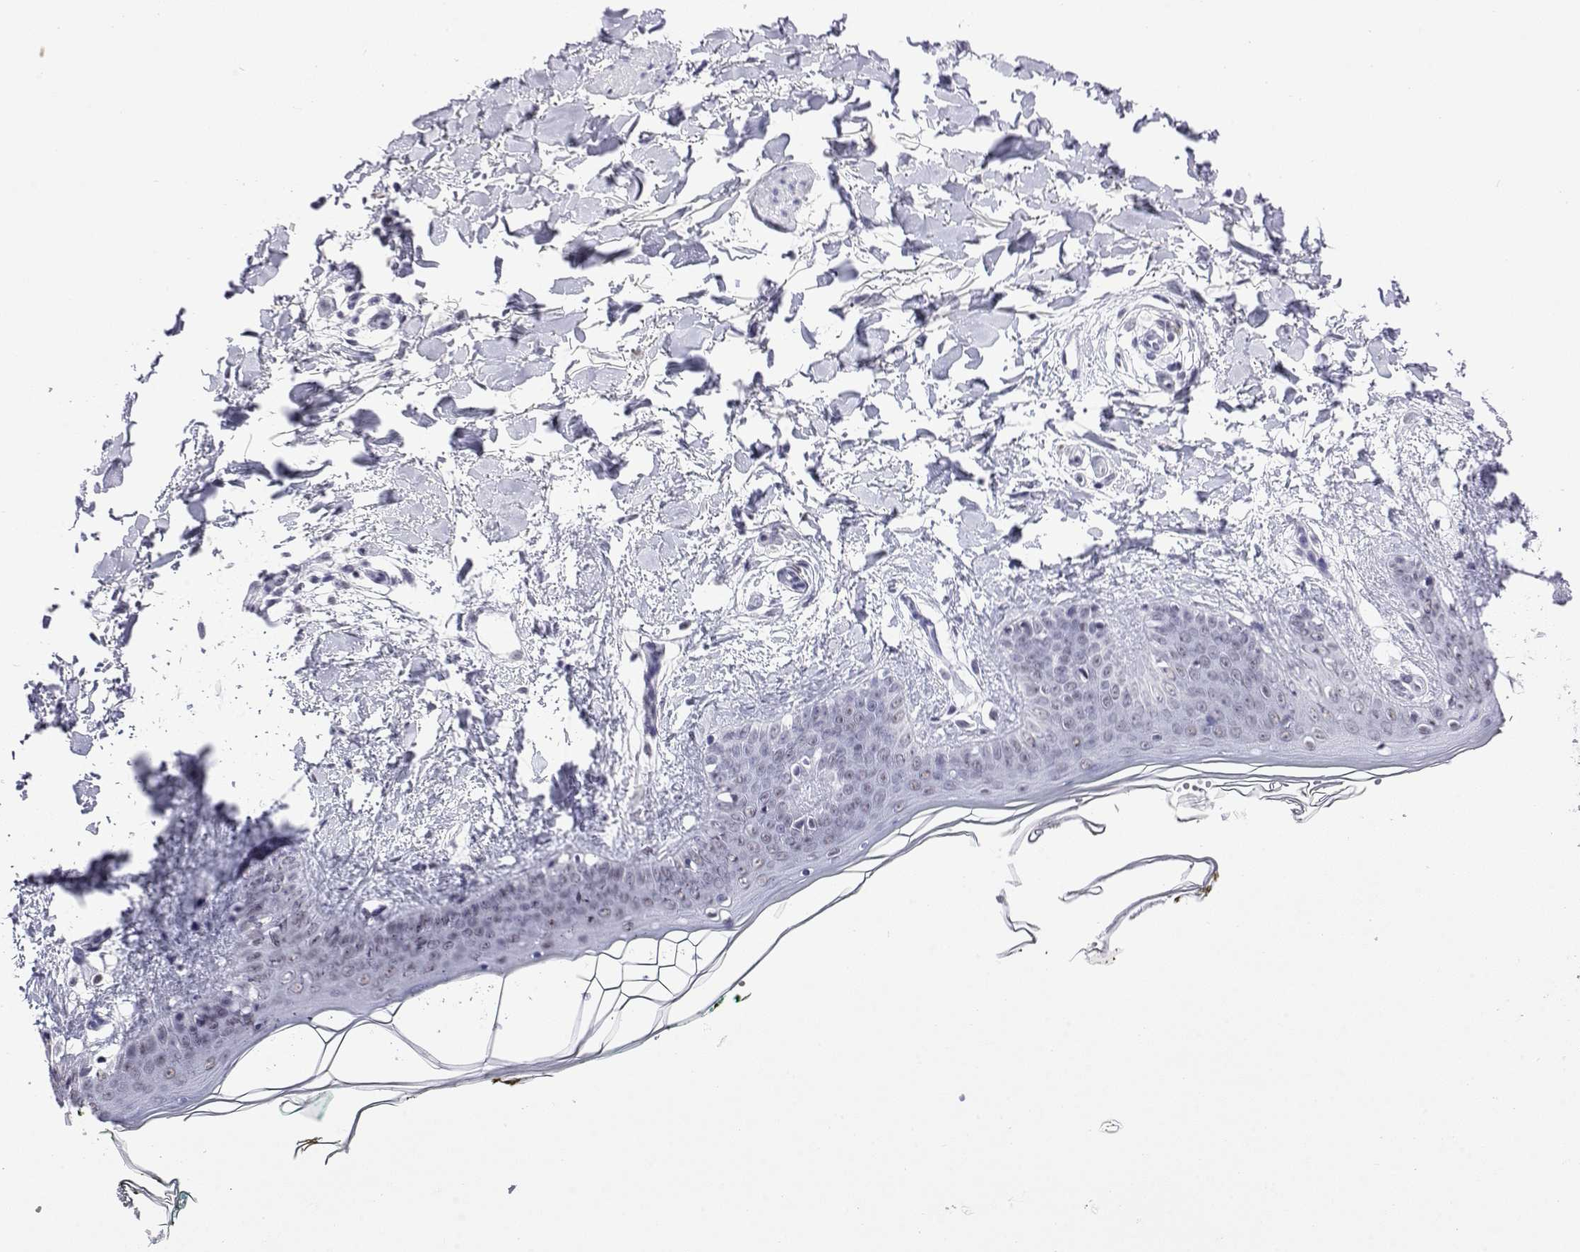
{"staining": {"intensity": "negative", "quantity": "none", "location": "none"}, "tissue": "skin", "cell_type": "Fibroblasts", "image_type": "normal", "snomed": [{"axis": "morphology", "description": "Normal tissue, NOS"}, {"axis": "topography", "description": "Skin"}], "caption": "High power microscopy histopathology image of an immunohistochemistry histopathology image of normal skin, revealing no significant expression in fibroblasts.", "gene": "POLDIP3", "patient": {"sex": "female", "age": 34}}